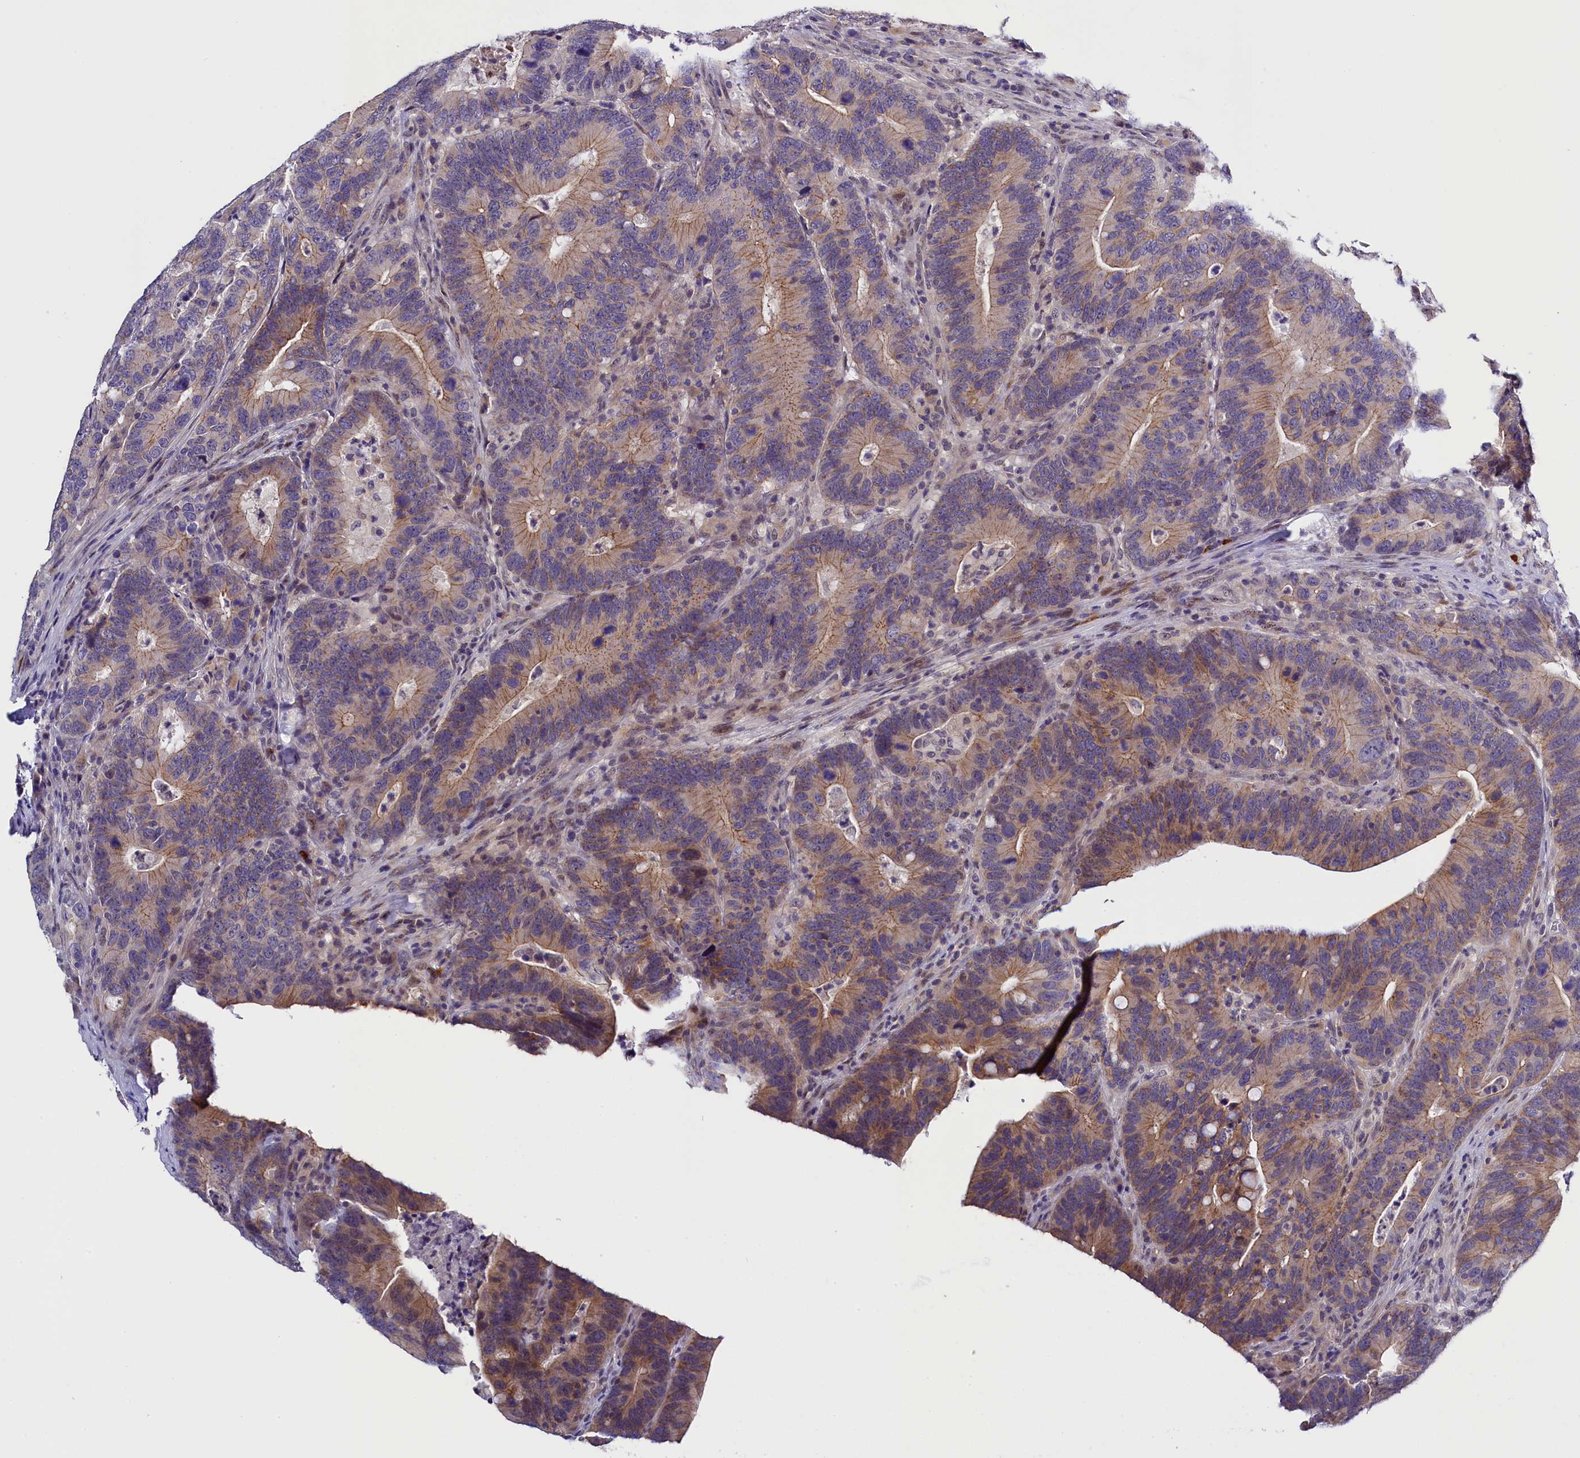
{"staining": {"intensity": "moderate", "quantity": "<25%", "location": "cytoplasmic/membranous"}, "tissue": "colorectal cancer", "cell_type": "Tumor cells", "image_type": "cancer", "snomed": [{"axis": "morphology", "description": "Adenocarcinoma, NOS"}, {"axis": "topography", "description": "Colon"}], "caption": "Colorectal cancer tissue displays moderate cytoplasmic/membranous expression in about <25% of tumor cells", "gene": "ENKD1", "patient": {"sex": "female", "age": 66}}